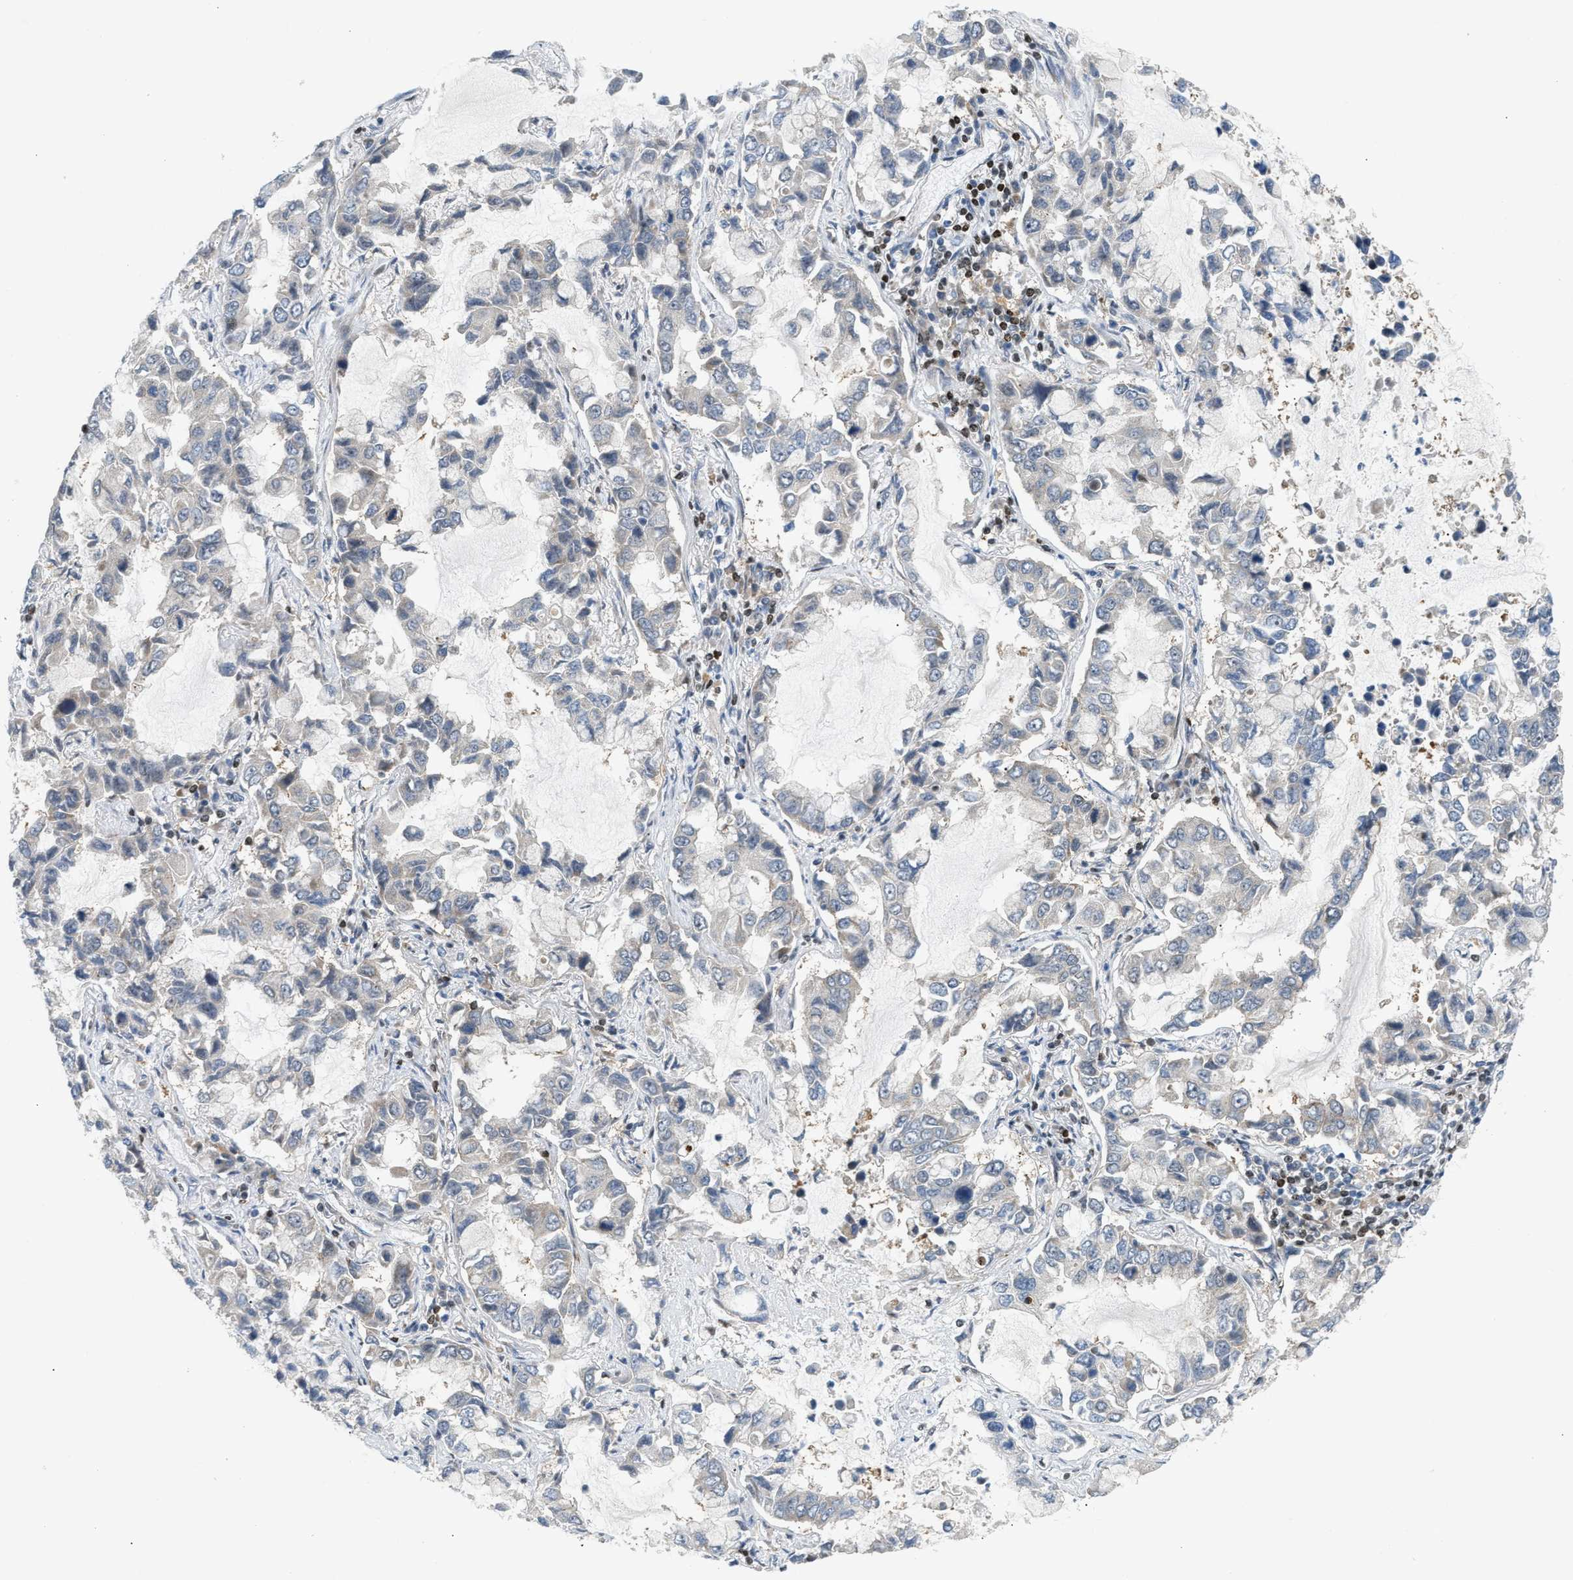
{"staining": {"intensity": "negative", "quantity": "none", "location": "none"}, "tissue": "lung cancer", "cell_type": "Tumor cells", "image_type": "cancer", "snomed": [{"axis": "morphology", "description": "Adenocarcinoma, NOS"}, {"axis": "topography", "description": "Lung"}], "caption": "Tumor cells are negative for brown protein staining in lung cancer. (Immunohistochemistry (ihc), brightfield microscopy, high magnification).", "gene": "NPS", "patient": {"sex": "male", "age": 64}}